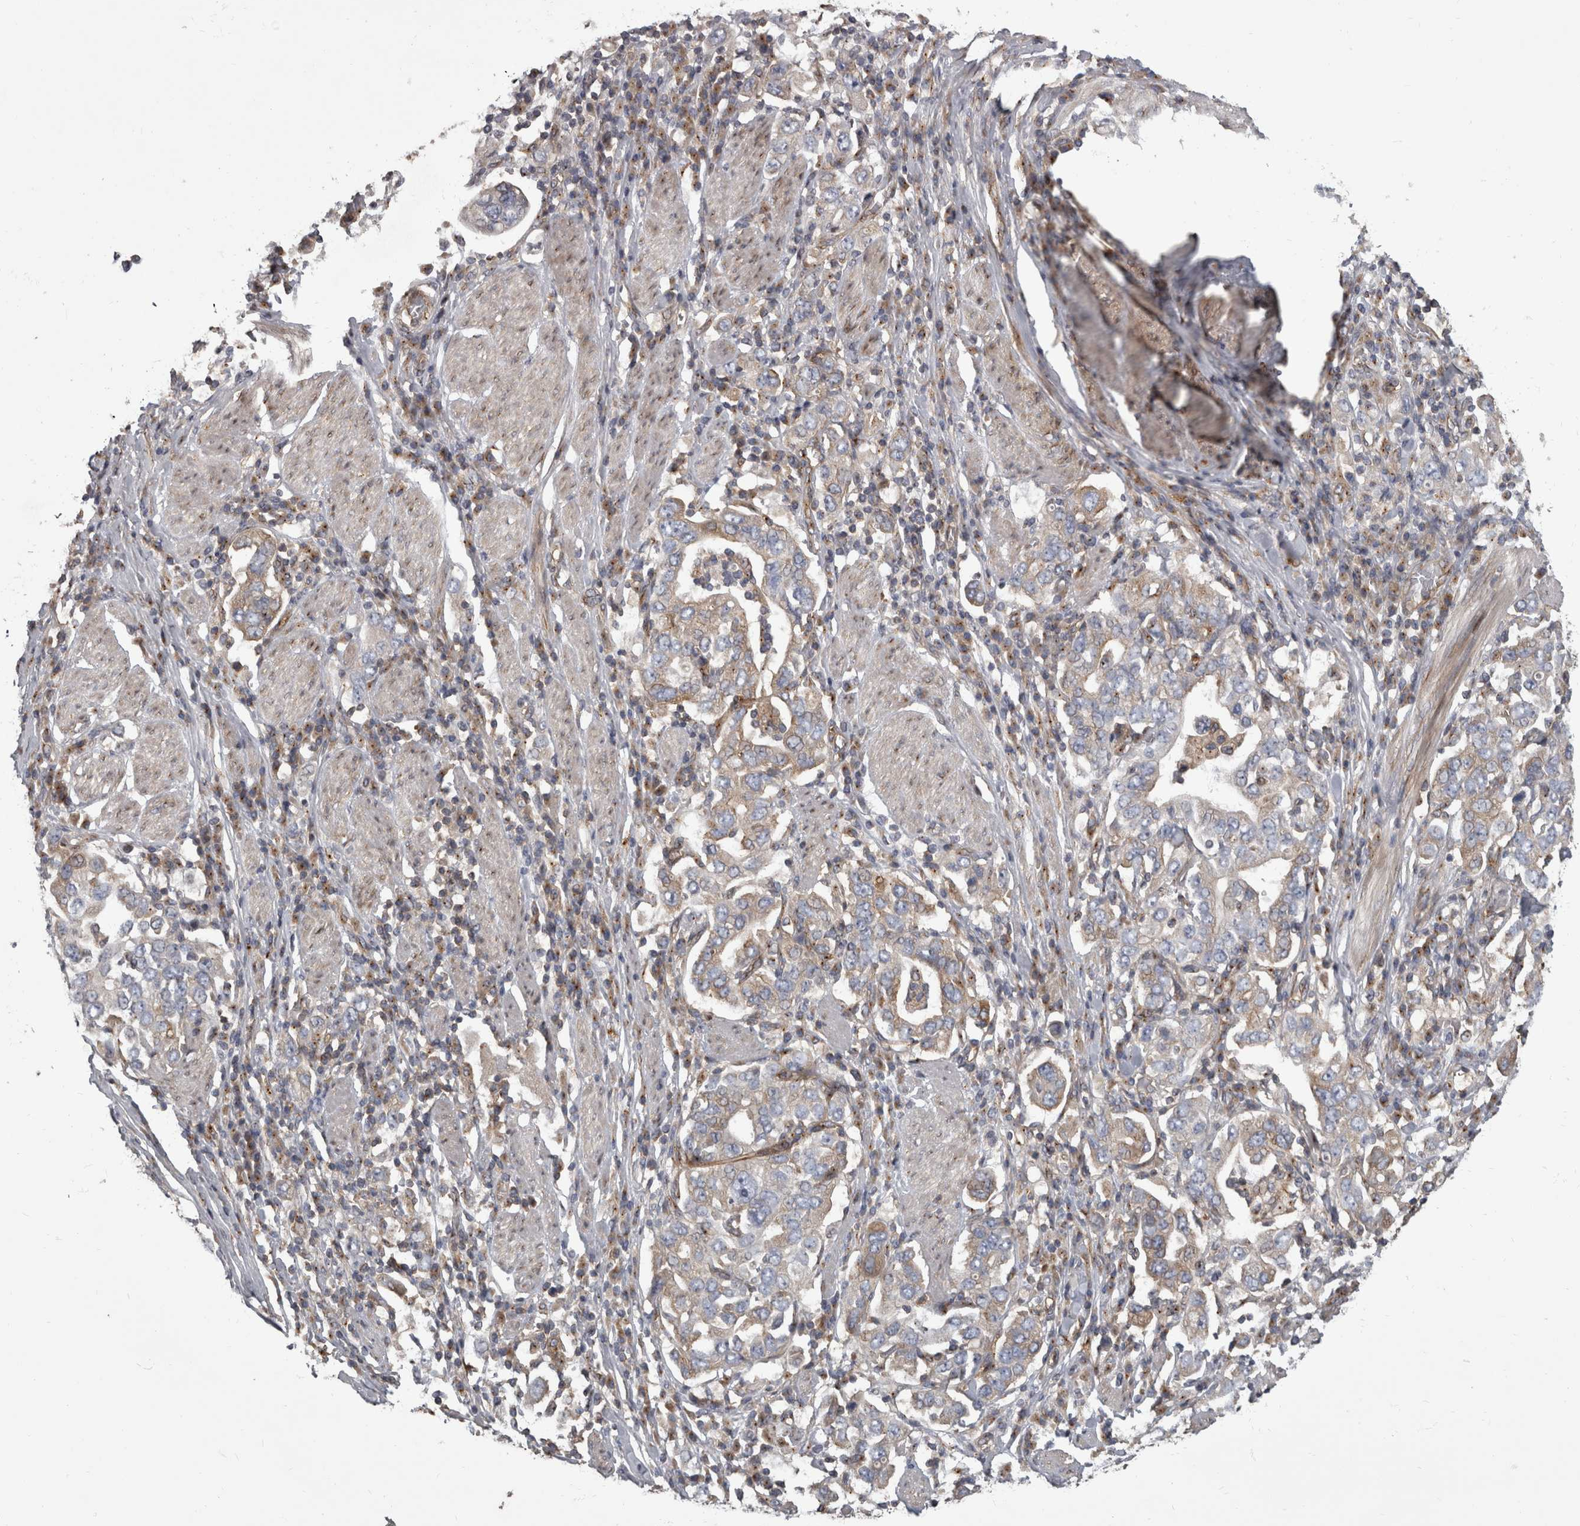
{"staining": {"intensity": "weak", "quantity": "<25%", "location": "cytoplasmic/membranous"}, "tissue": "stomach cancer", "cell_type": "Tumor cells", "image_type": "cancer", "snomed": [{"axis": "morphology", "description": "Adenocarcinoma, NOS"}, {"axis": "topography", "description": "Stomach, upper"}], "caption": "Micrograph shows no significant protein staining in tumor cells of stomach cancer. (Stains: DAB IHC with hematoxylin counter stain, Microscopy: brightfield microscopy at high magnification).", "gene": "HOOK3", "patient": {"sex": "male", "age": 62}}